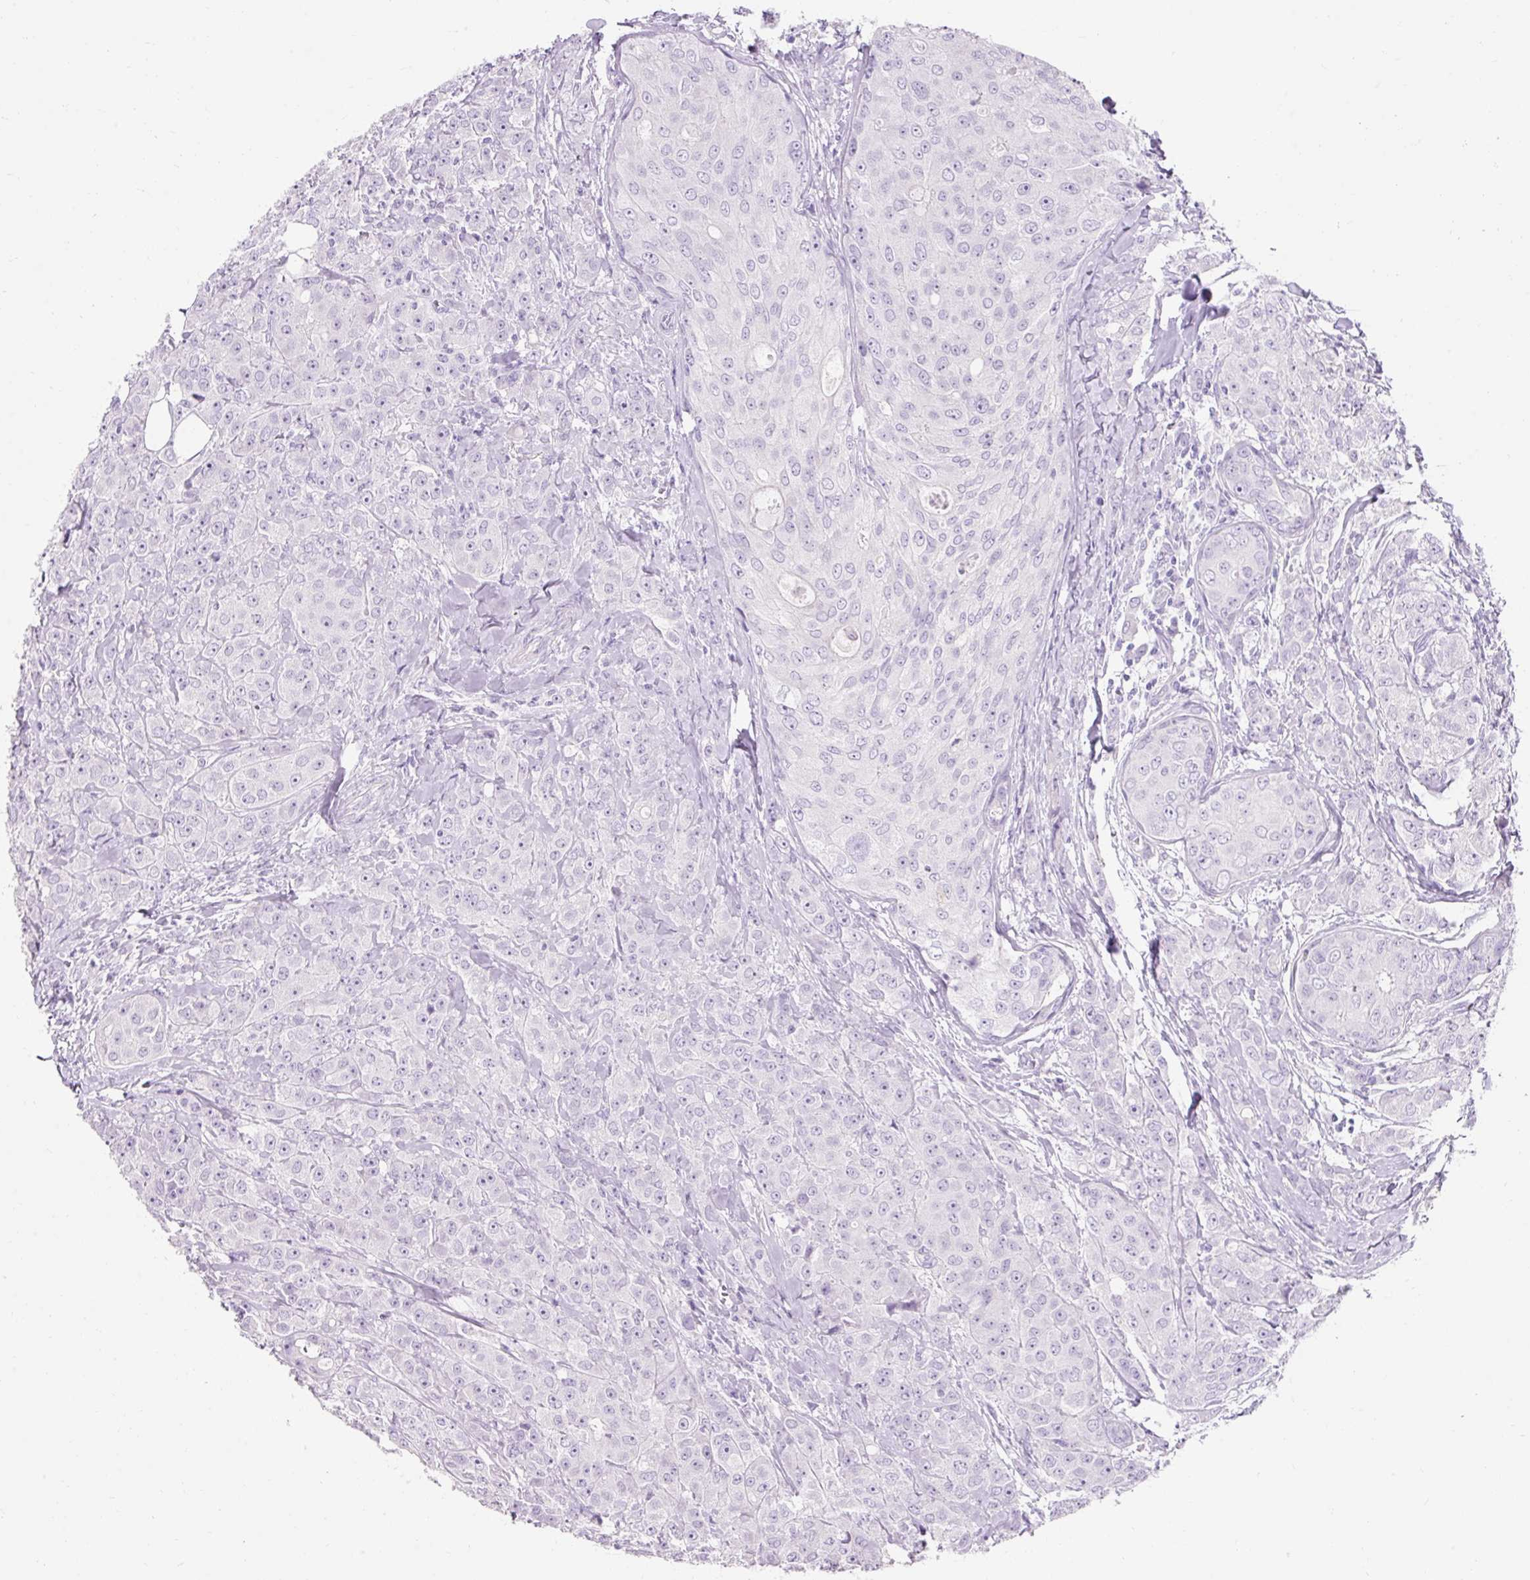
{"staining": {"intensity": "negative", "quantity": "none", "location": "none"}, "tissue": "breast cancer", "cell_type": "Tumor cells", "image_type": "cancer", "snomed": [{"axis": "morphology", "description": "Duct carcinoma"}, {"axis": "topography", "description": "Breast"}], "caption": "High magnification brightfield microscopy of infiltrating ductal carcinoma (breast) stained with DAB (brown) and counterstained with hematoxylin (blue): tumor cells show no significant staining. (DAB immunohistochemistry (IHC), high magnification).", "gene": "TMEM213", "patient": {"sex": "female", "age": 43}}